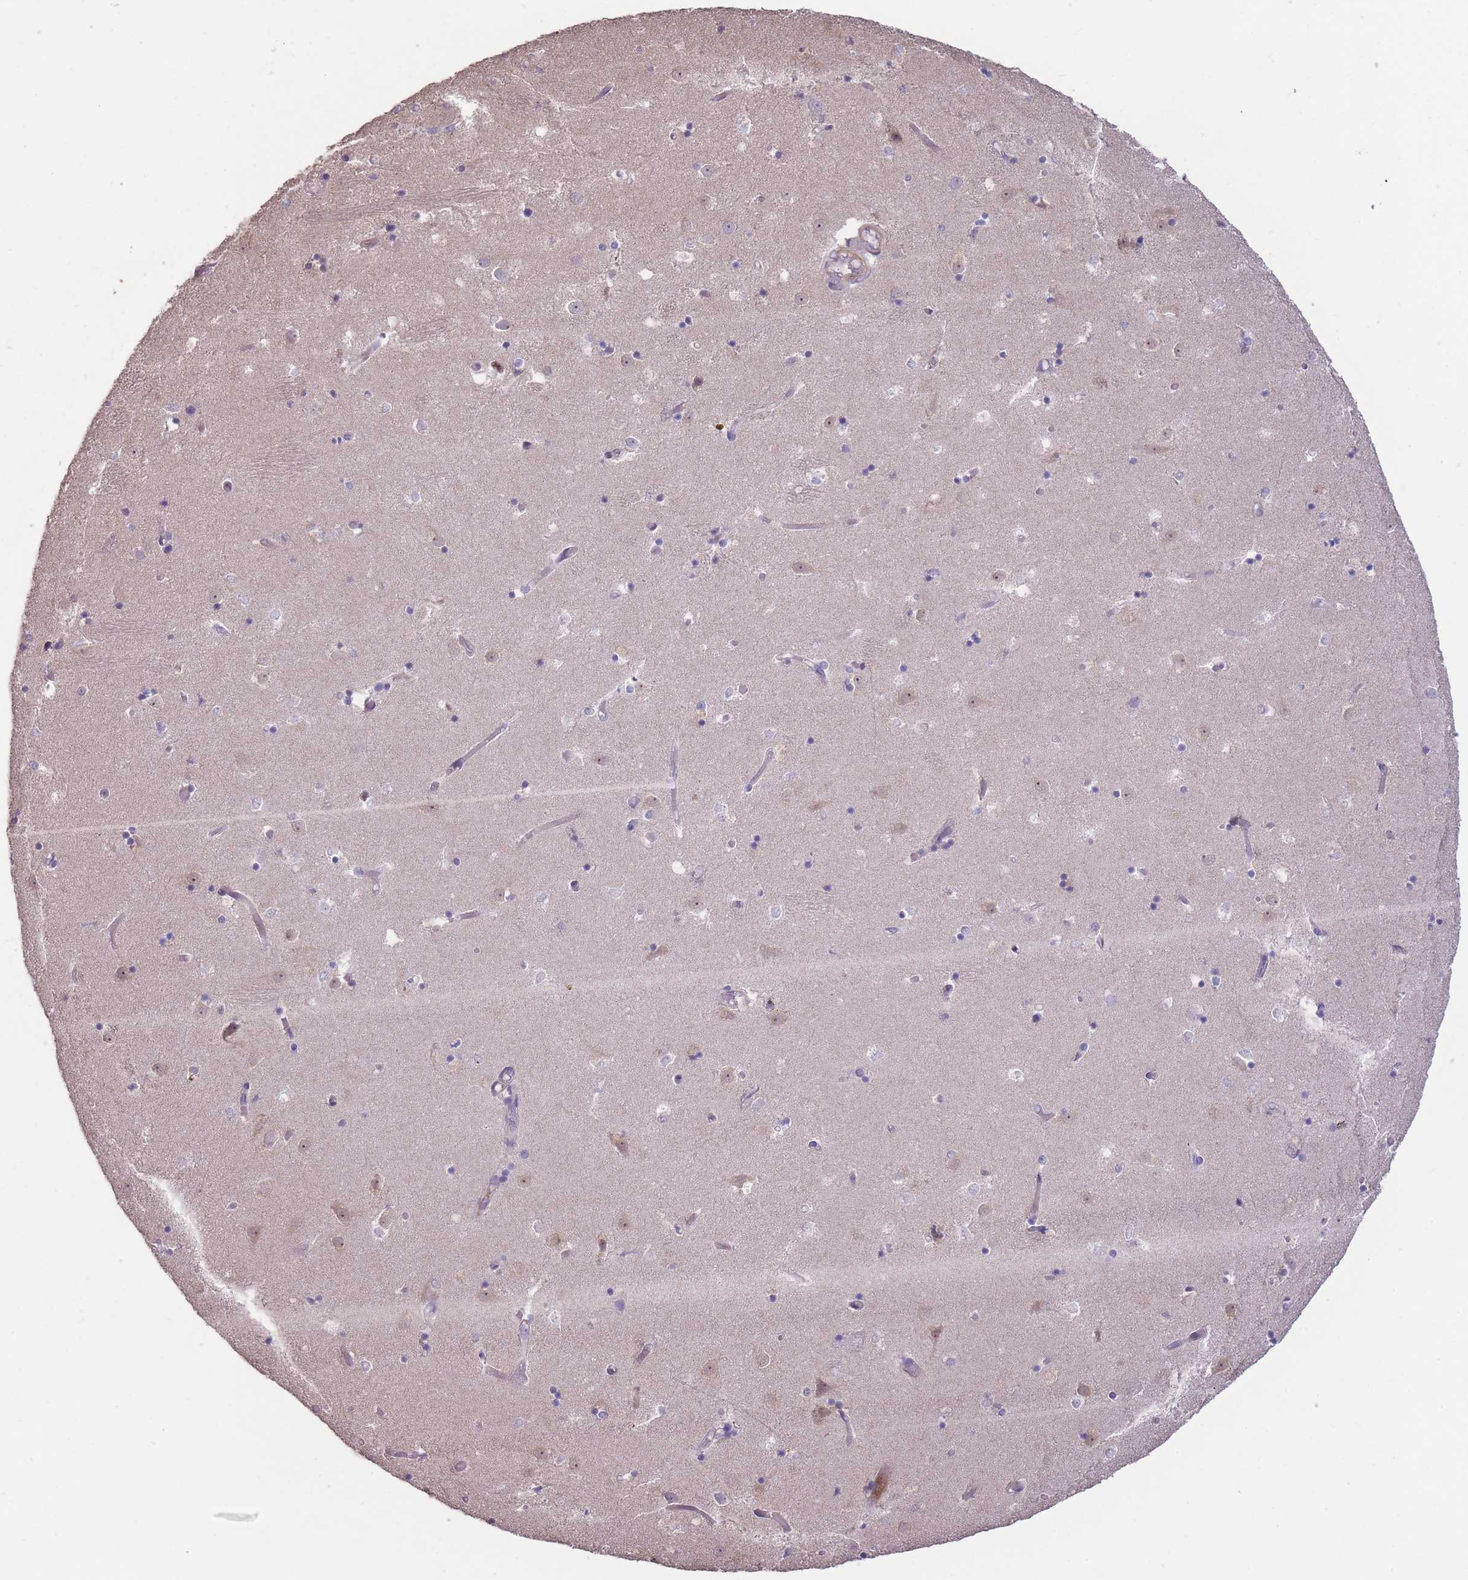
{"staining": {"intensity": "negative", "quantity": "none", "location": "none"}, "tissue": "caudate", "cell_type": "Glial cells", "image_type": "normal", "snomed": [{"axis": "morphology", "description": "Normal tissue, NOS"}, {"axis": "topography", "description": "Lateral ventricle wall"}], "caption": "A micrograph of caudate stained for a protein shows no brown staining in glial cells.", "gene": "RSPH10B2", "patient": {"sex": "female", "age": 52}}